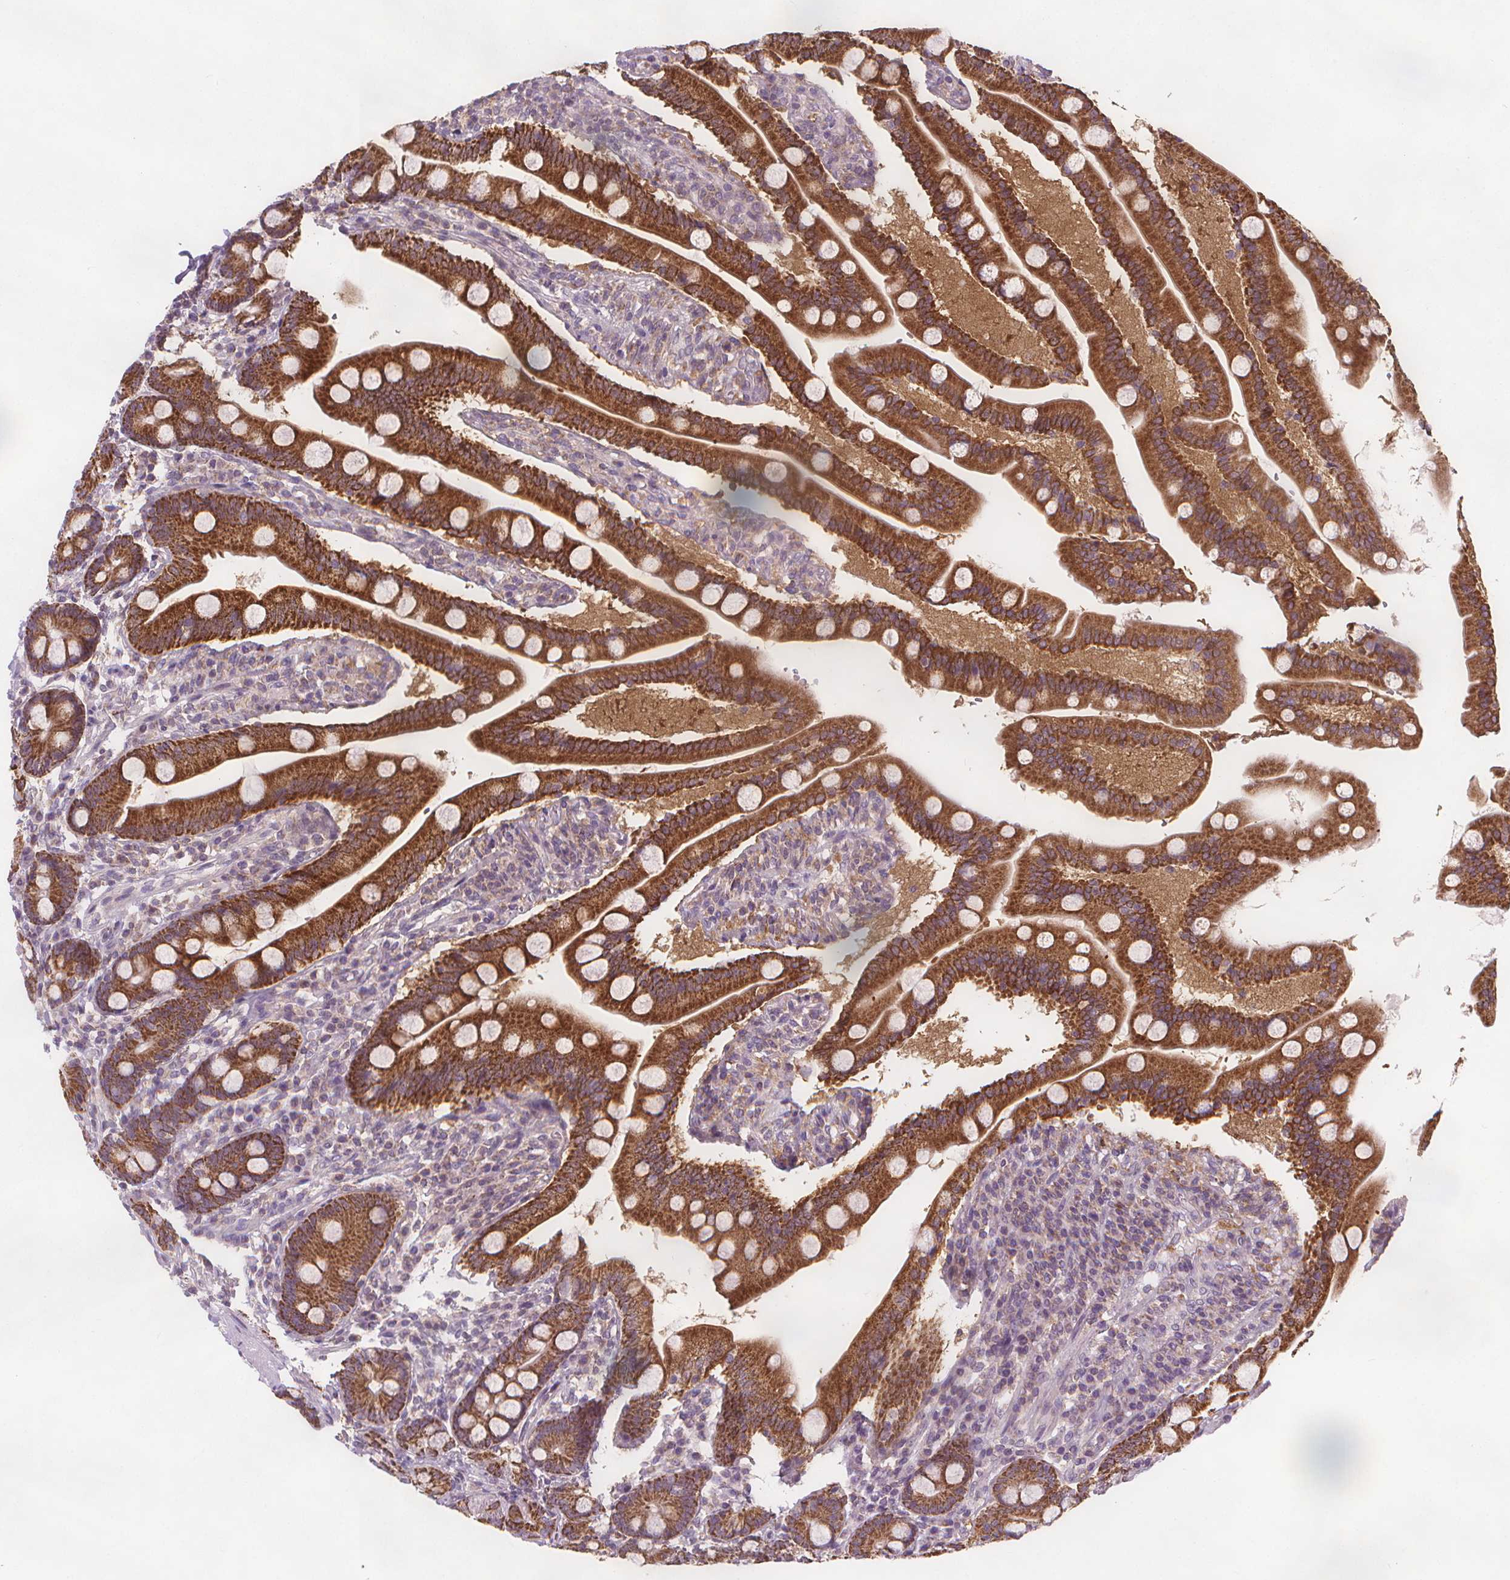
{"staining": {"intensity": "strong", "quantity": ">75%", "location": "cytoplasmic/membranous"}, "tissue": "duodenum", "cell_type": "Glandular cells", "image_type": "normal", "snomed": [{"axis": "morphology", "description": "Normal tissue, NOS"}, {"axis": "topography", "description": "Duodenum"}], "caption": "This photomicrograph exhibits immunohistochemistry (IHC) staining of unremarkable duodenum, with high strong cytoplasmic/membranous expression in about >75% of glandular cells.", "gene": "RAB20", "patient": {"sex": "female", "age": 67}}